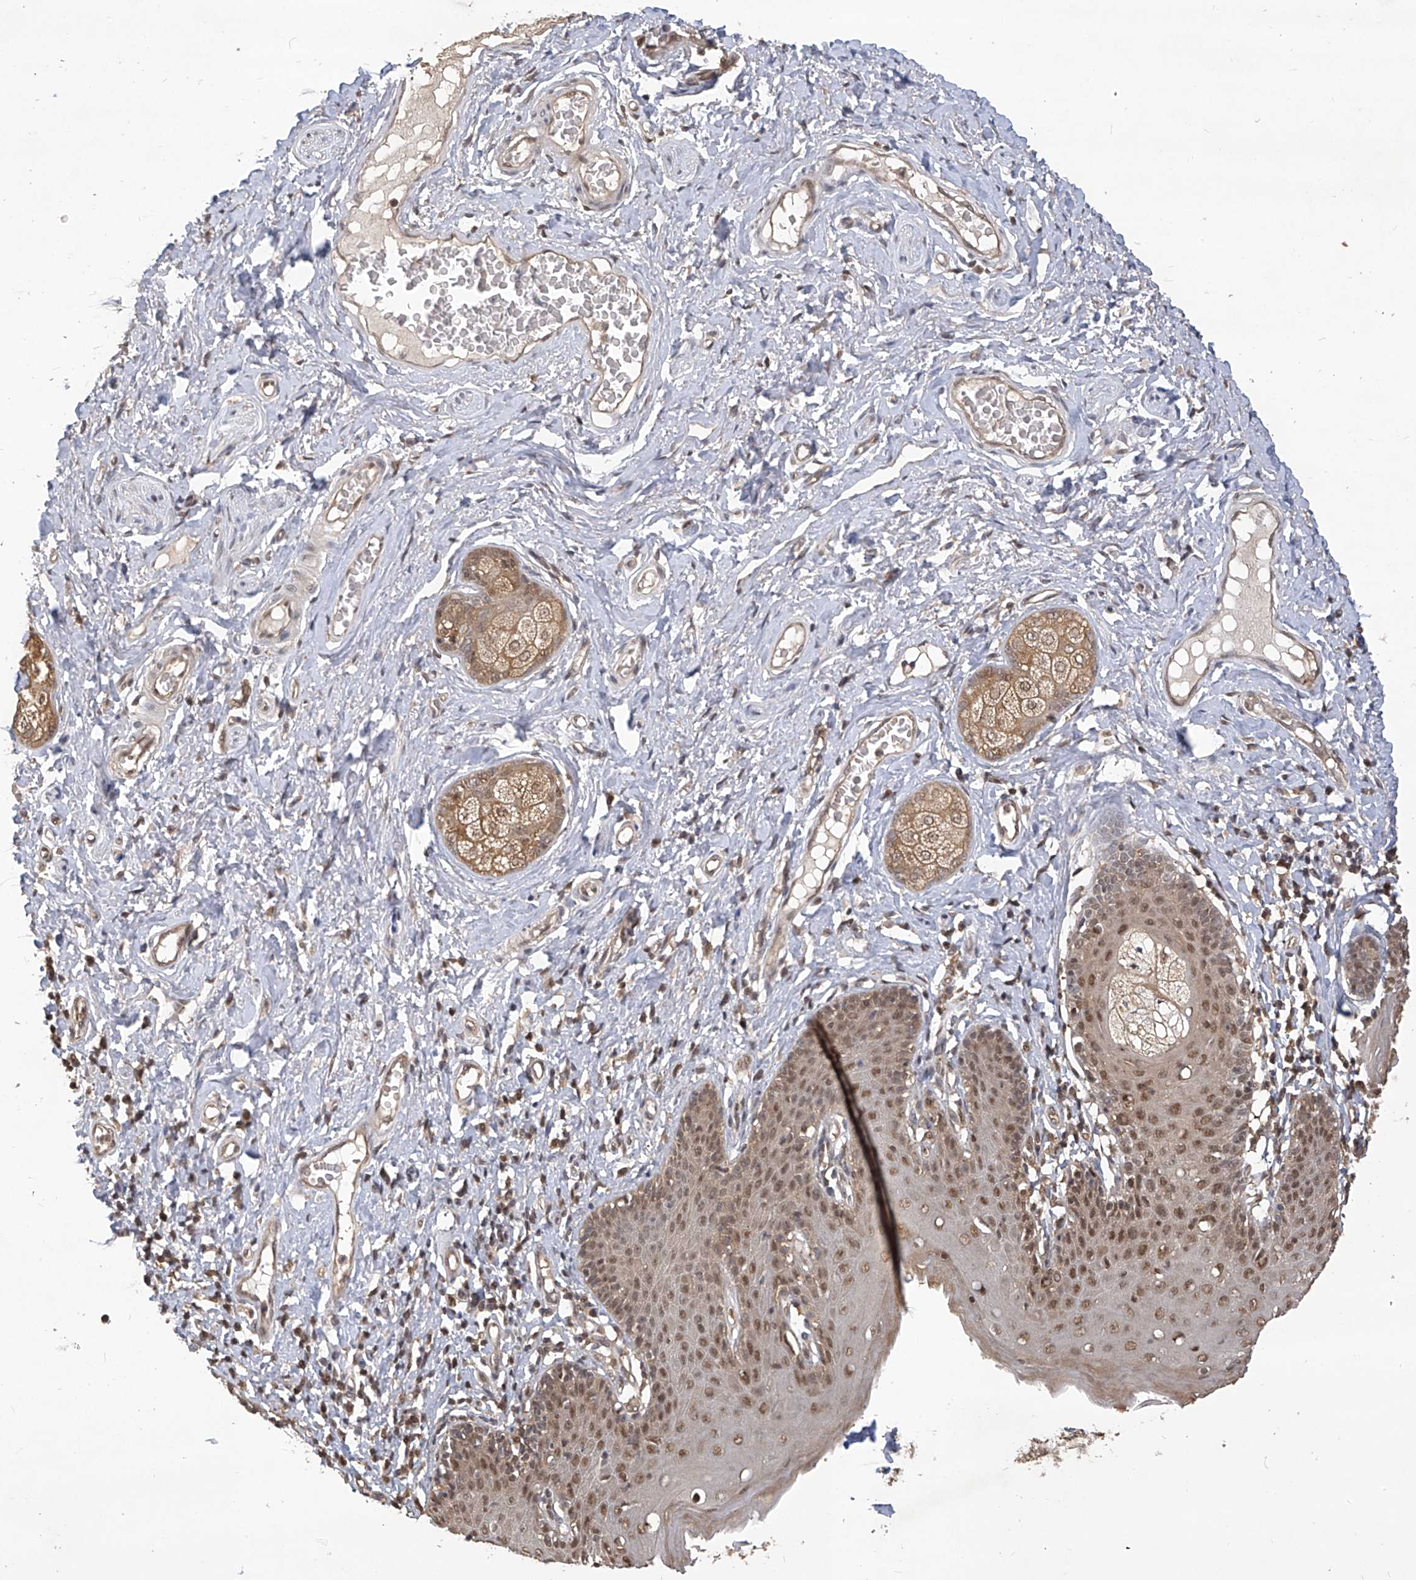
{"staining": {"intensity": "moderate", "quantity": ">75%", "location": "nuclear"}, "tissue": "skin", "cell_type": "Epidermal cells", "image_type": "normal", "snomed": [{"axis": "morphology", "description": "Normal tissue, NOS"}, {"axis": "topography", "description": "Vulva"}], "caption": "Immunohistochemical staining of unremarkable human skin shows moderate nuclear protein positivity in approximately >75% of epidermal cells. Using DAB (3,3'-diaminobenzidine) (brown) and hematoxylin (blue) stains, captured at high magnification using brightfield microscopy.", "gene": "PSMB1", "patient": {"sex": "female", "age": 66}}